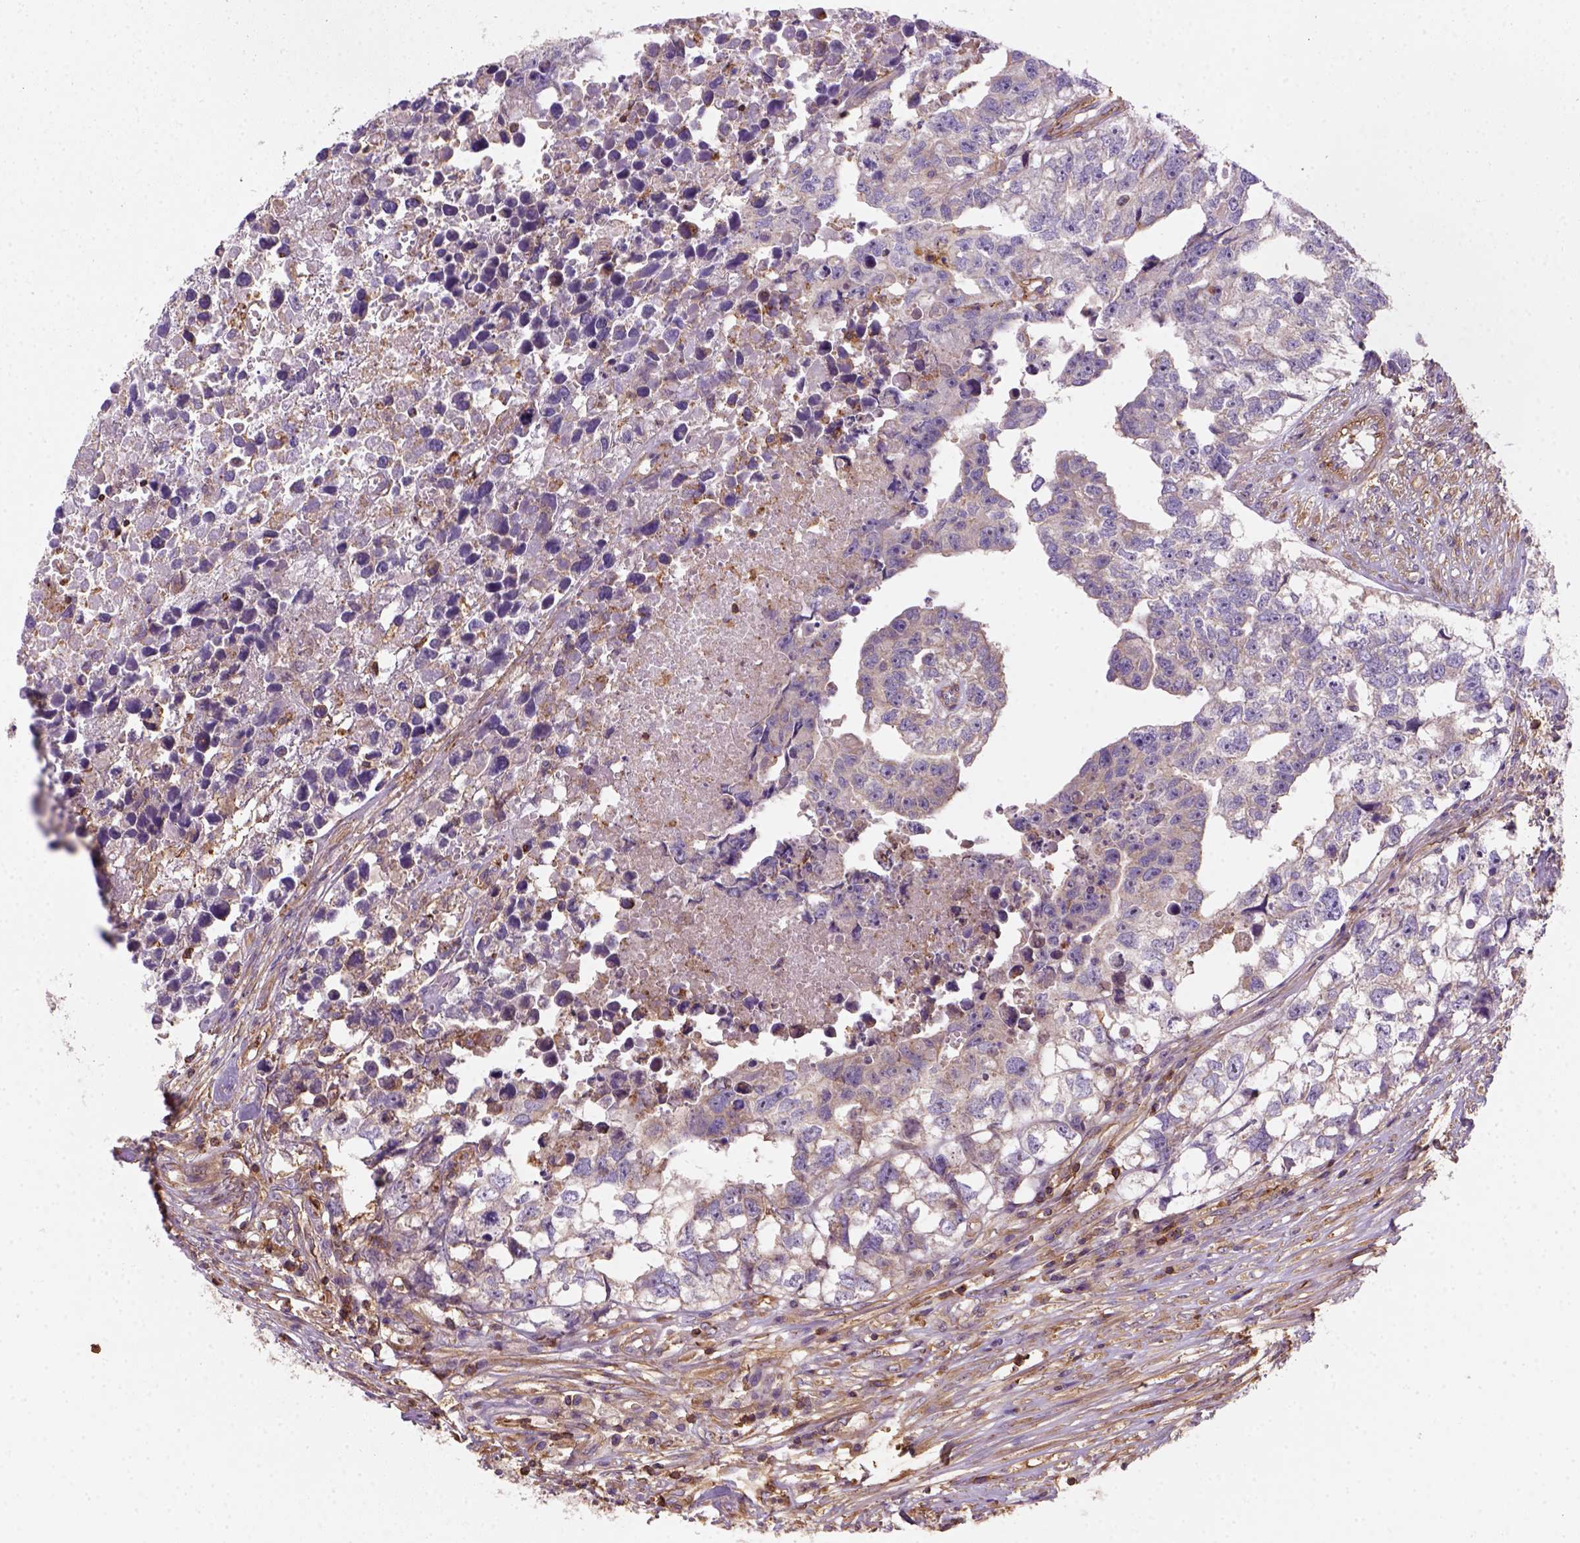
{"staining": {"intensity": "negative", "quantity": "none", "location": "none"}, "tissue": "testis cancer", "cell_type": "Tumor cells", "image_type": "cancer", "snomed": [{"axis": "morphology", "description": "Carcinoma, Embryonal, NOS"}, {"axis": "morphology", "description": "Teratoma, malignant, NOS"}, {"axis": "topography", "description": "Testis"}], "caption": "Testis cancer (embryonal carcinoma) was stained to show a protein in brown. There is no significant staining in tumor cells.", "gene": "GPRC5D", "patient": {"sex": "male", "age": 44}}